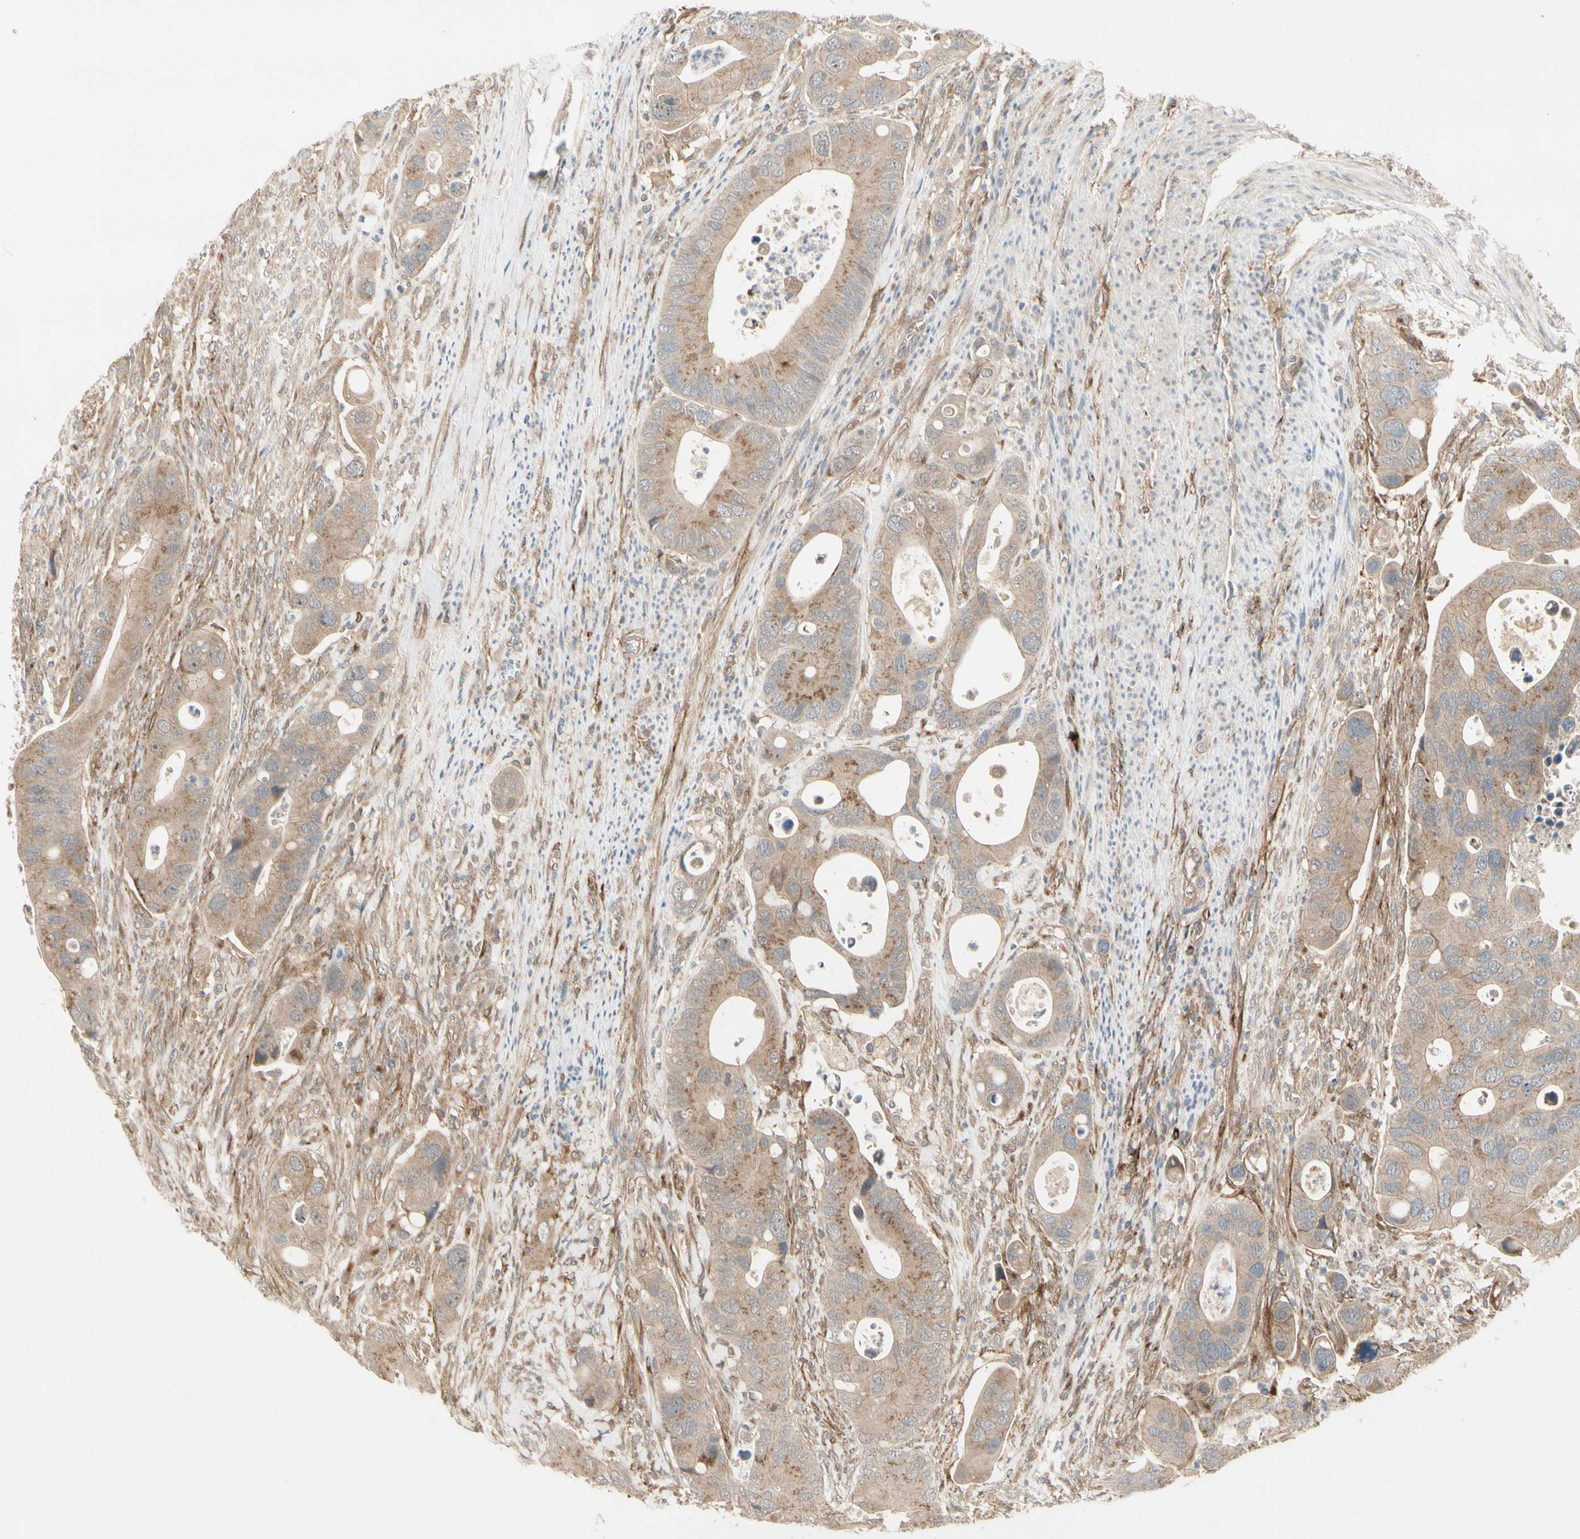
{"staining": {"intensity": "moderate", "quantity": ">75%", "location": "cytoplasmic/membranous"}, "tissue": "colorectal cancer", "cell_type": "Tumor cells", "image_type": "cancer", "snomed": [{"axis": "morphology", "description": "Adenocarcinoma, NOS"}, {"axis": "topography", "description": "Rectum"}], "caption": "Moderate cytoplasmic/membranous expression is appreciated in approximately >75% of tumor cells in colorectal cancer (adenocarcinoma). The staining was performed using DAB, with brown indicating positive protein expression. Nuclei are stained blue with hematoxylin.", "gene": "F2R", "patient": {"sex": "female", "age": 57}}